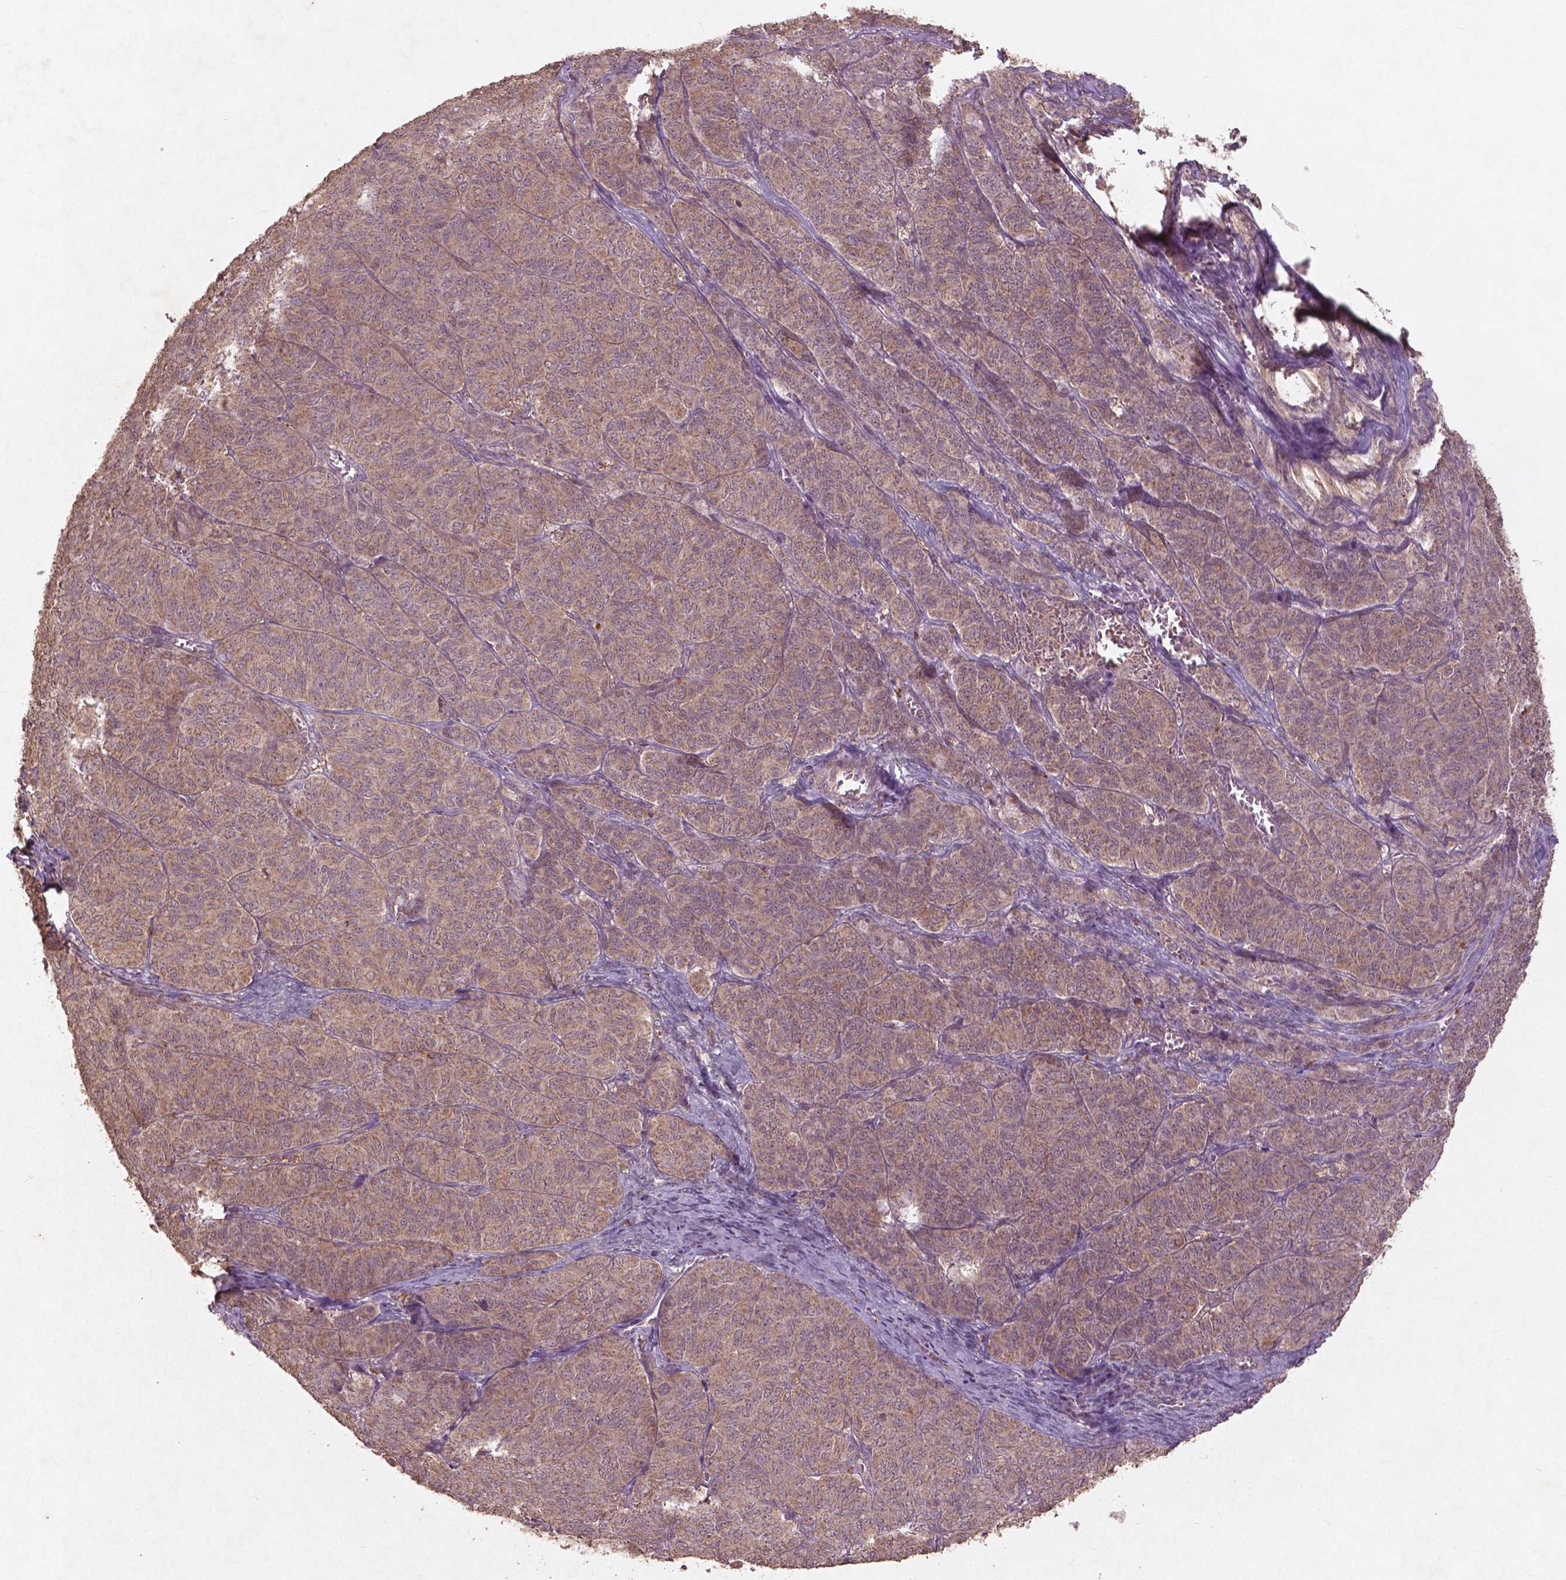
{"staining": {"intensity": "moderate", "quantity": ">75%", "location": "cytoplasmic/membranous"}, "tissue": "ovarian cancer", "cell_type": "Tumor cells", "image_type": "cancer", "snomed": [{"axis": "morphology", "description": "Carcinoma, endometroid"}, {"axis": "topography", "description": "Ovary"}], "caption": "IHC staining of ovarian cancer (endometroid carcinoma), which shows medium levels of moderate cytoplasmic/membranous expression in approximately >75% of tumor cells indicating moderate cytoplasmic/membranous protein positivity. The staining was performed using DAB (3,3'-diaminobenzidine) (brown) for protein detection and nuclei were counterstained in hematoxylin (blue).", "gene": "ST6GALNAC5", "patient": {"sex": "female", "age": 80}}